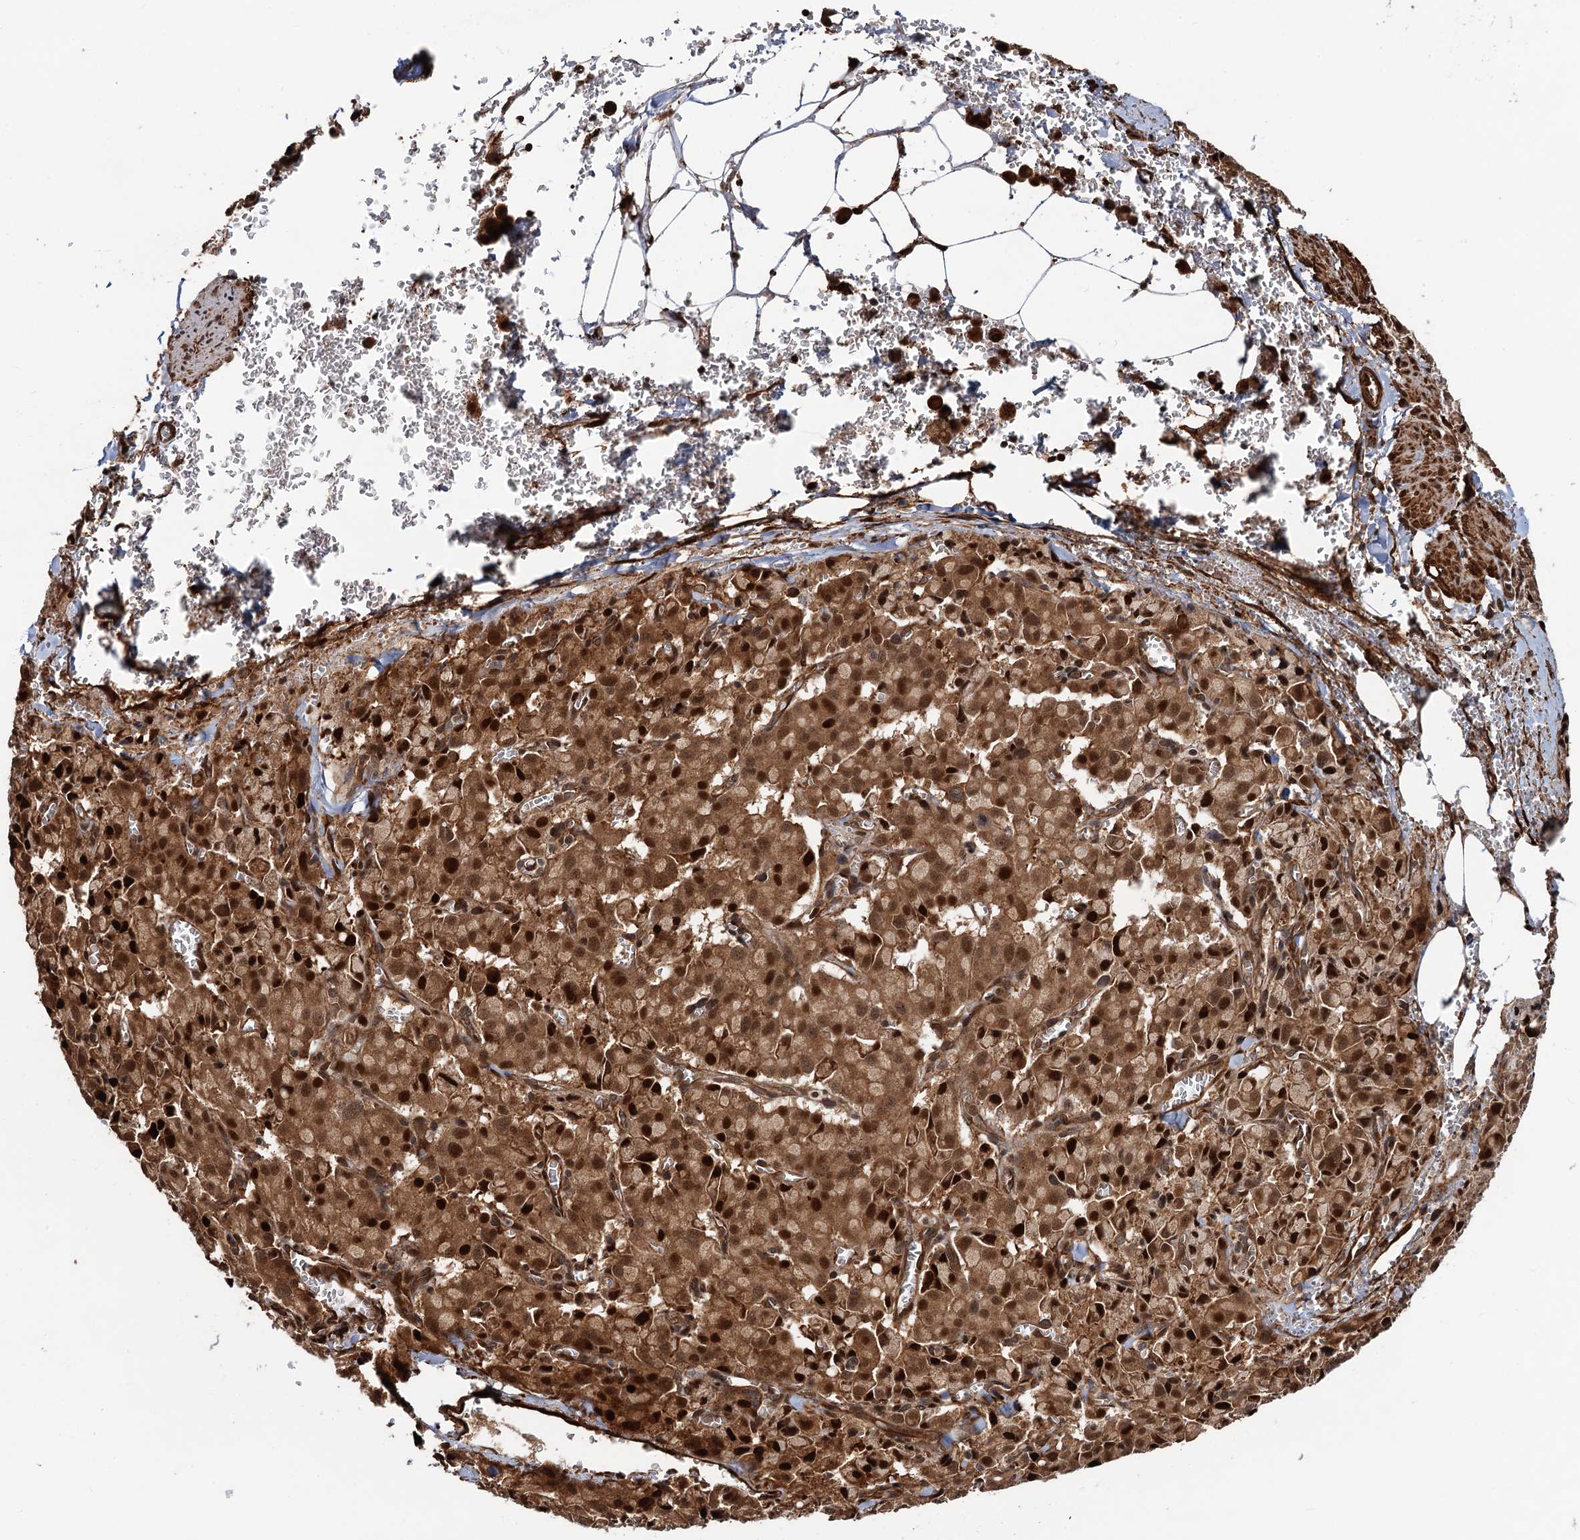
{"staining": {"intensity": "strong", "quantity": ">75%", "location": "cytoplasmic/membranous,nuclear"}, "tissue": "pancreatic cancer", "cell_type": "Tumor cells", "image_type": "cancer", "snomed": [{"axis": "morphology", "description": "Adenocarcinoma, NOS"}, {"axis": "topography", "description": "Pancreas"}], "caption": "Immunohistochemistry histopathology image of adenocarcinoma (pancreatic) stained for a protein (brown), which reveals high levels of strong cytoplasmic/membranous and nuclear expression in approximately >75% of tumor cells.", "gene": "SNRNP25", "patient": {"sex": "male", "age": 65}}